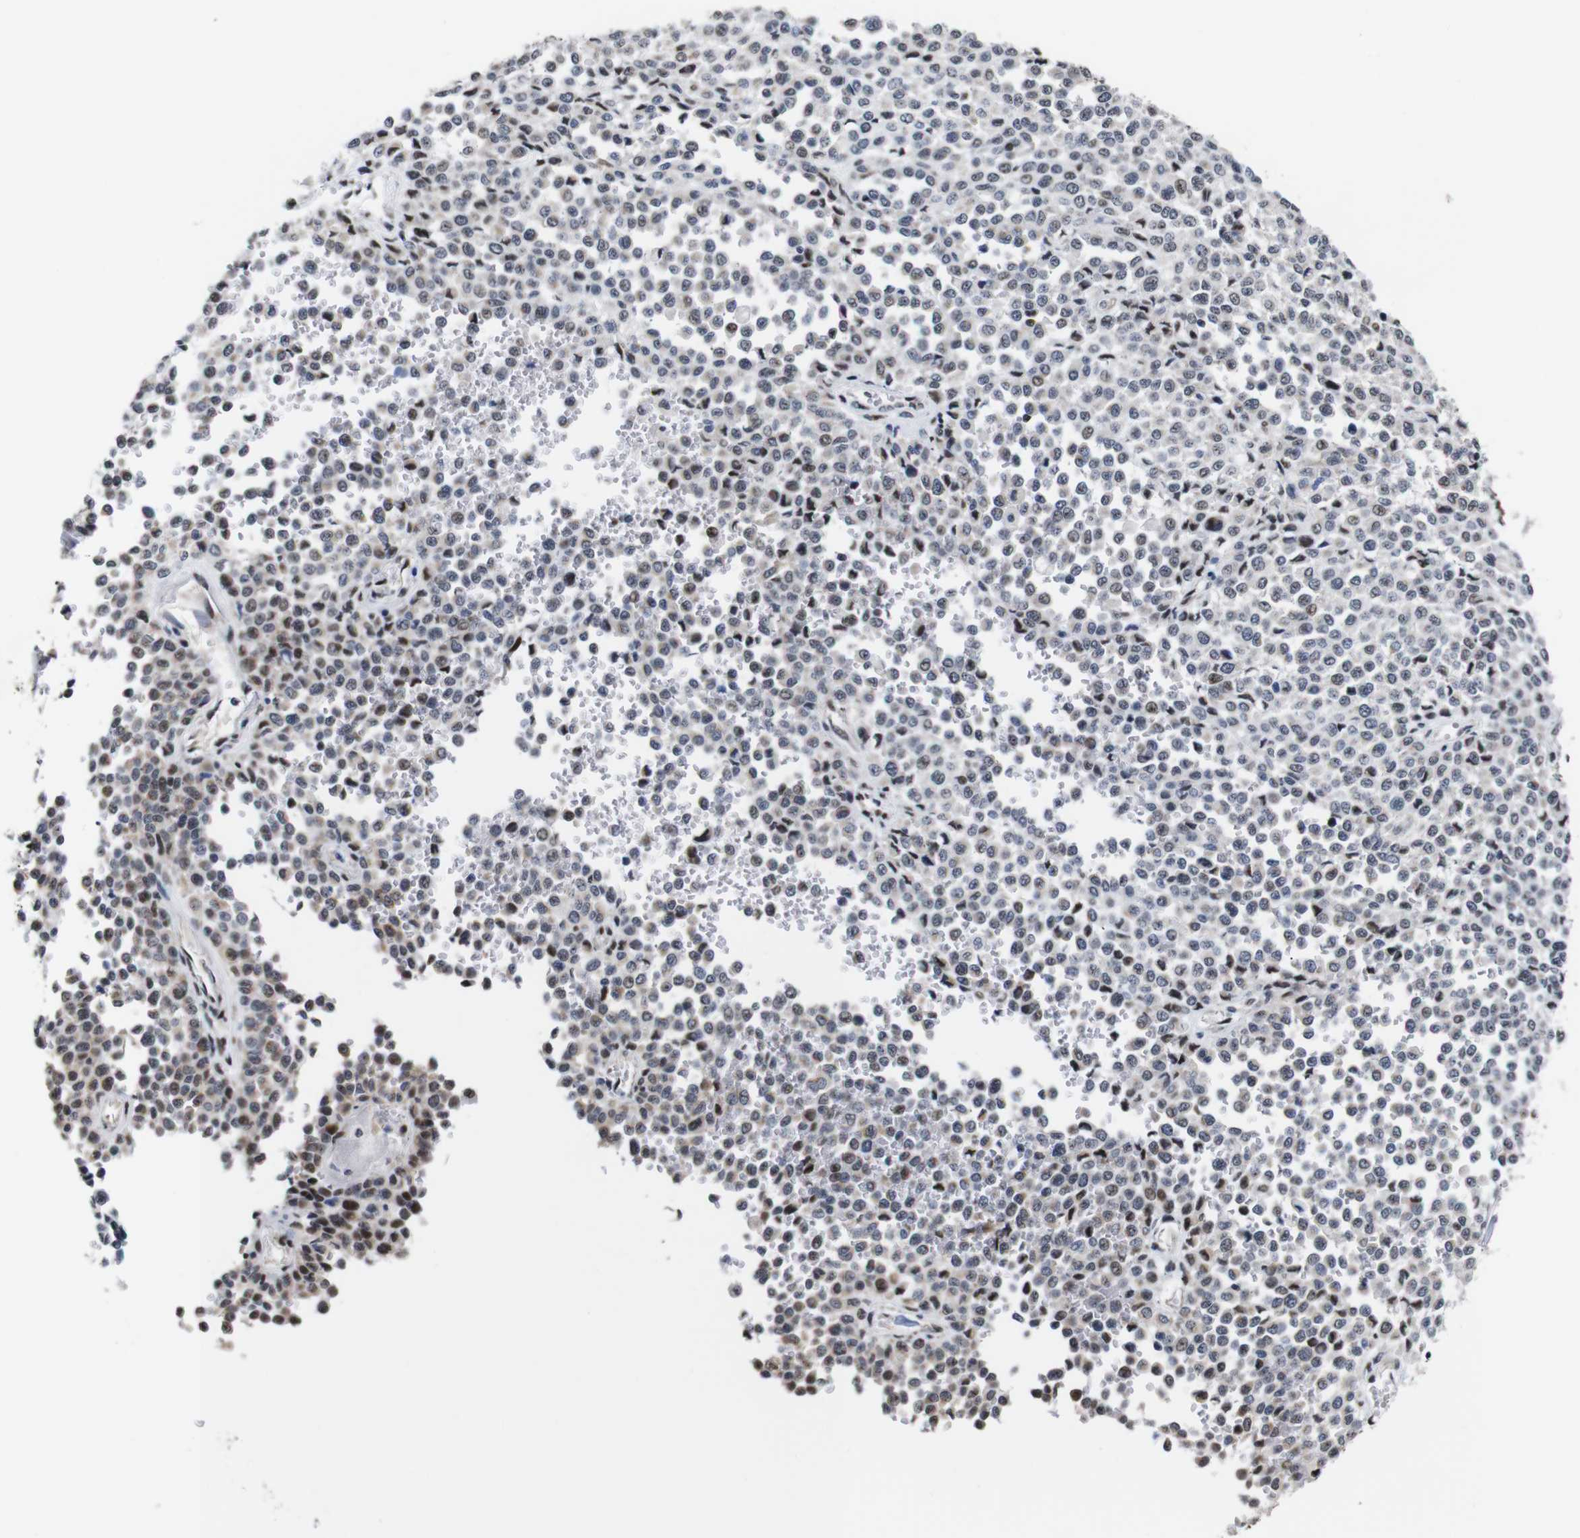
{"staining": {"intensity": "weak", "quantity": "25%-75%", "location": "cytoplasmic/membranous,nuclear"}, "tissue": "melanoma", "cell_type": "Tumor cells", "image_type": "cancer", "snomed": [{"axis": "morphology", "description": "Malignant melanoma, Metastatic site"}, {"axis": "topography", "description": "Pancreas"}], "caption": "A micrograph of human malignant melanoma (metastatic site) stained for a protein exhibits weak cytoplasmic/membranous and nuclear brown staining in tumor cells.", "gene": "GATA6", "patient": {"sex": "female", "age": 30}}